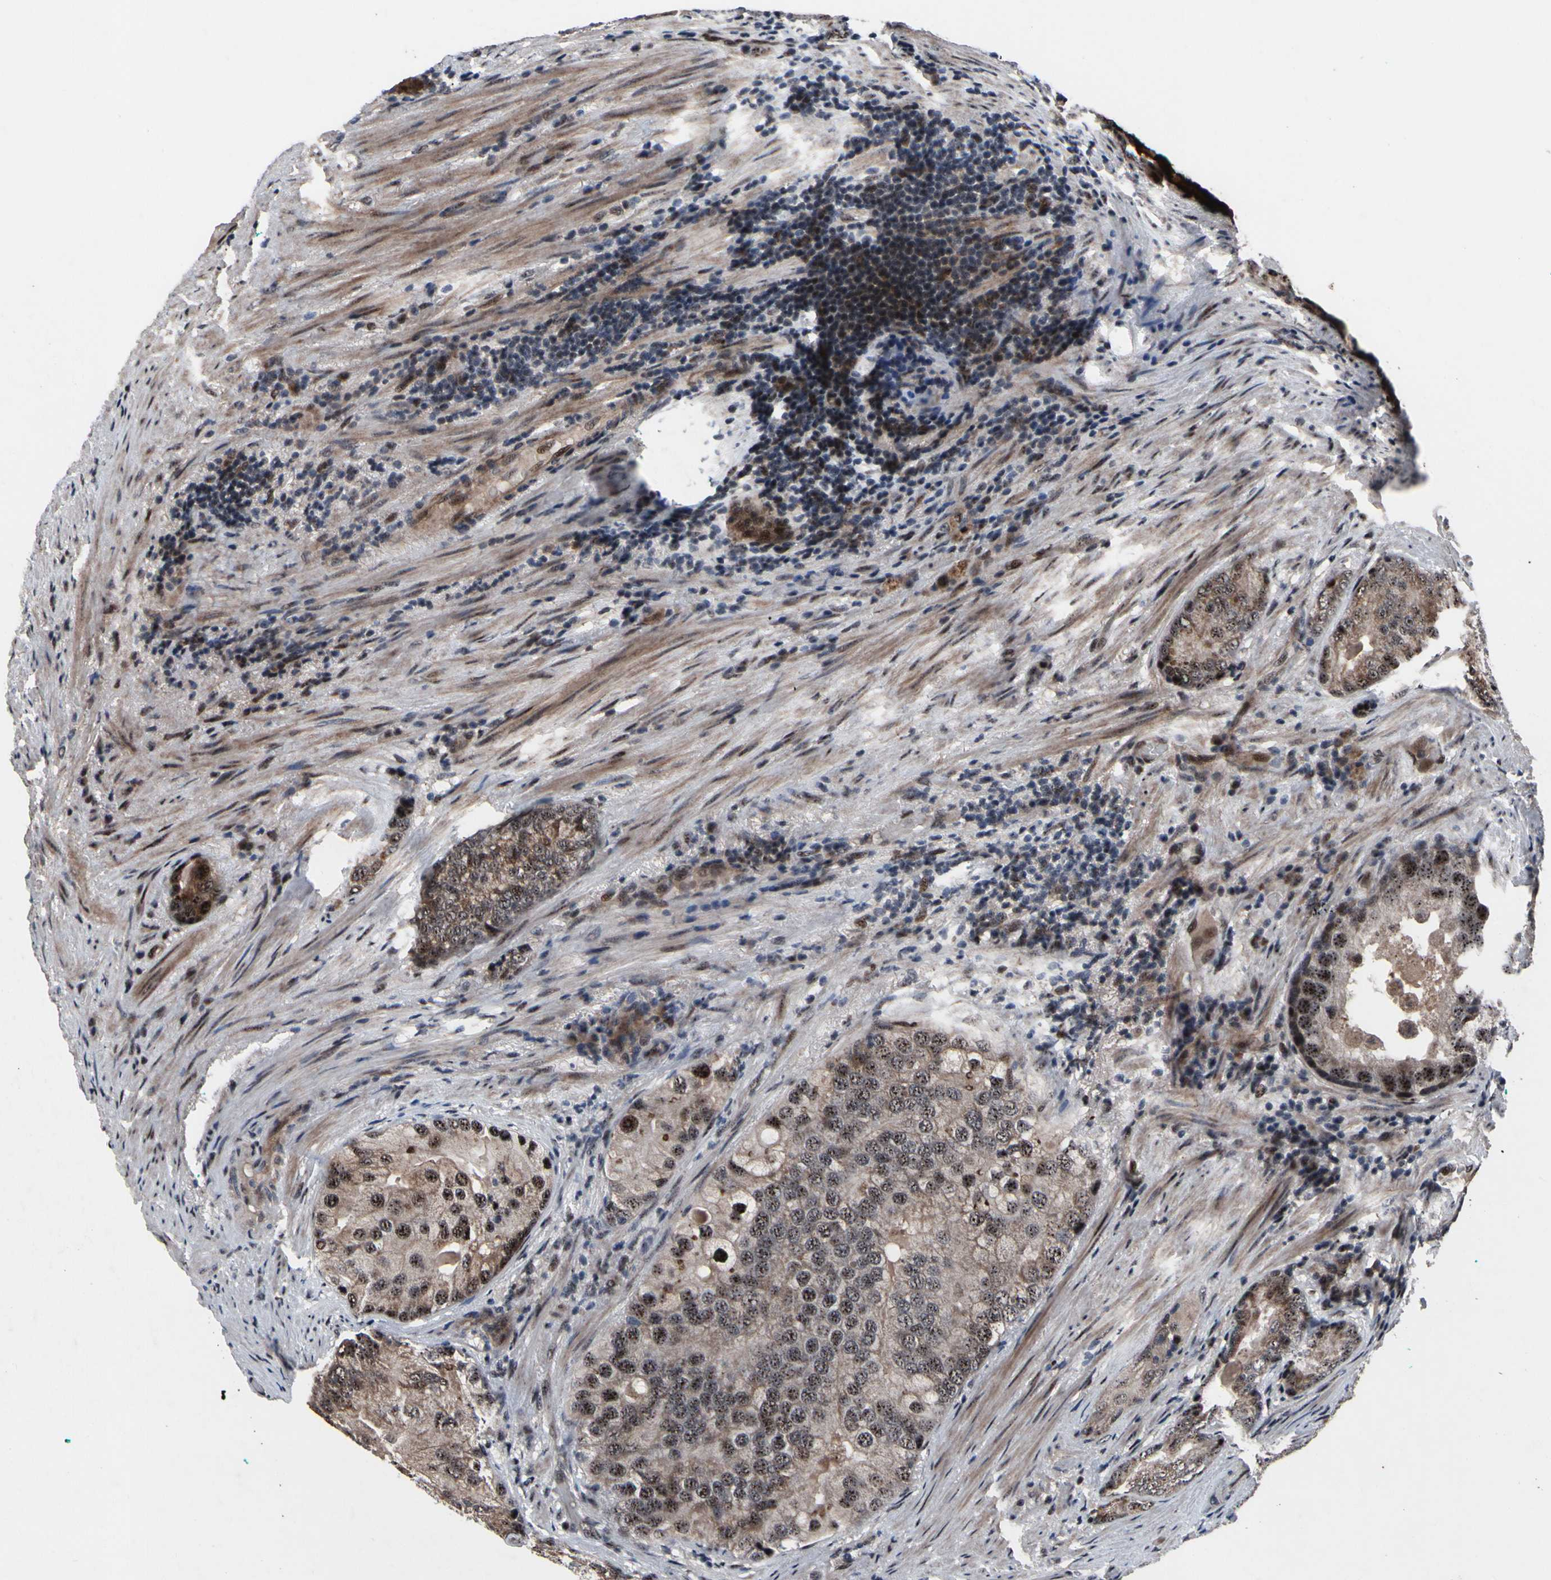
{"staining": {"intensity": "moderate", "quantity": ">75%", "location": "cytoplasmic/membranous,nuclear"}, "tissue": "prostate cancer", "cell_type": "Tumor cells", "image_type": "cancer", "snomed": [{"axis": "morphology", "description": "Adenocarcinoma, High grade"}, {"axis": "topography", "description": "Prostate"}], "caption": "Immunohistochemistry image of human high-grade adenocarcinoma (prostate) stained for a protein (brown), which reveals medium levels of moderate cytoplasmic/membranous and nuclear positivity in approximately >75% of tumor cells.", "gene": "SOX7", "patient": {"sex": "male", "age": 66}}